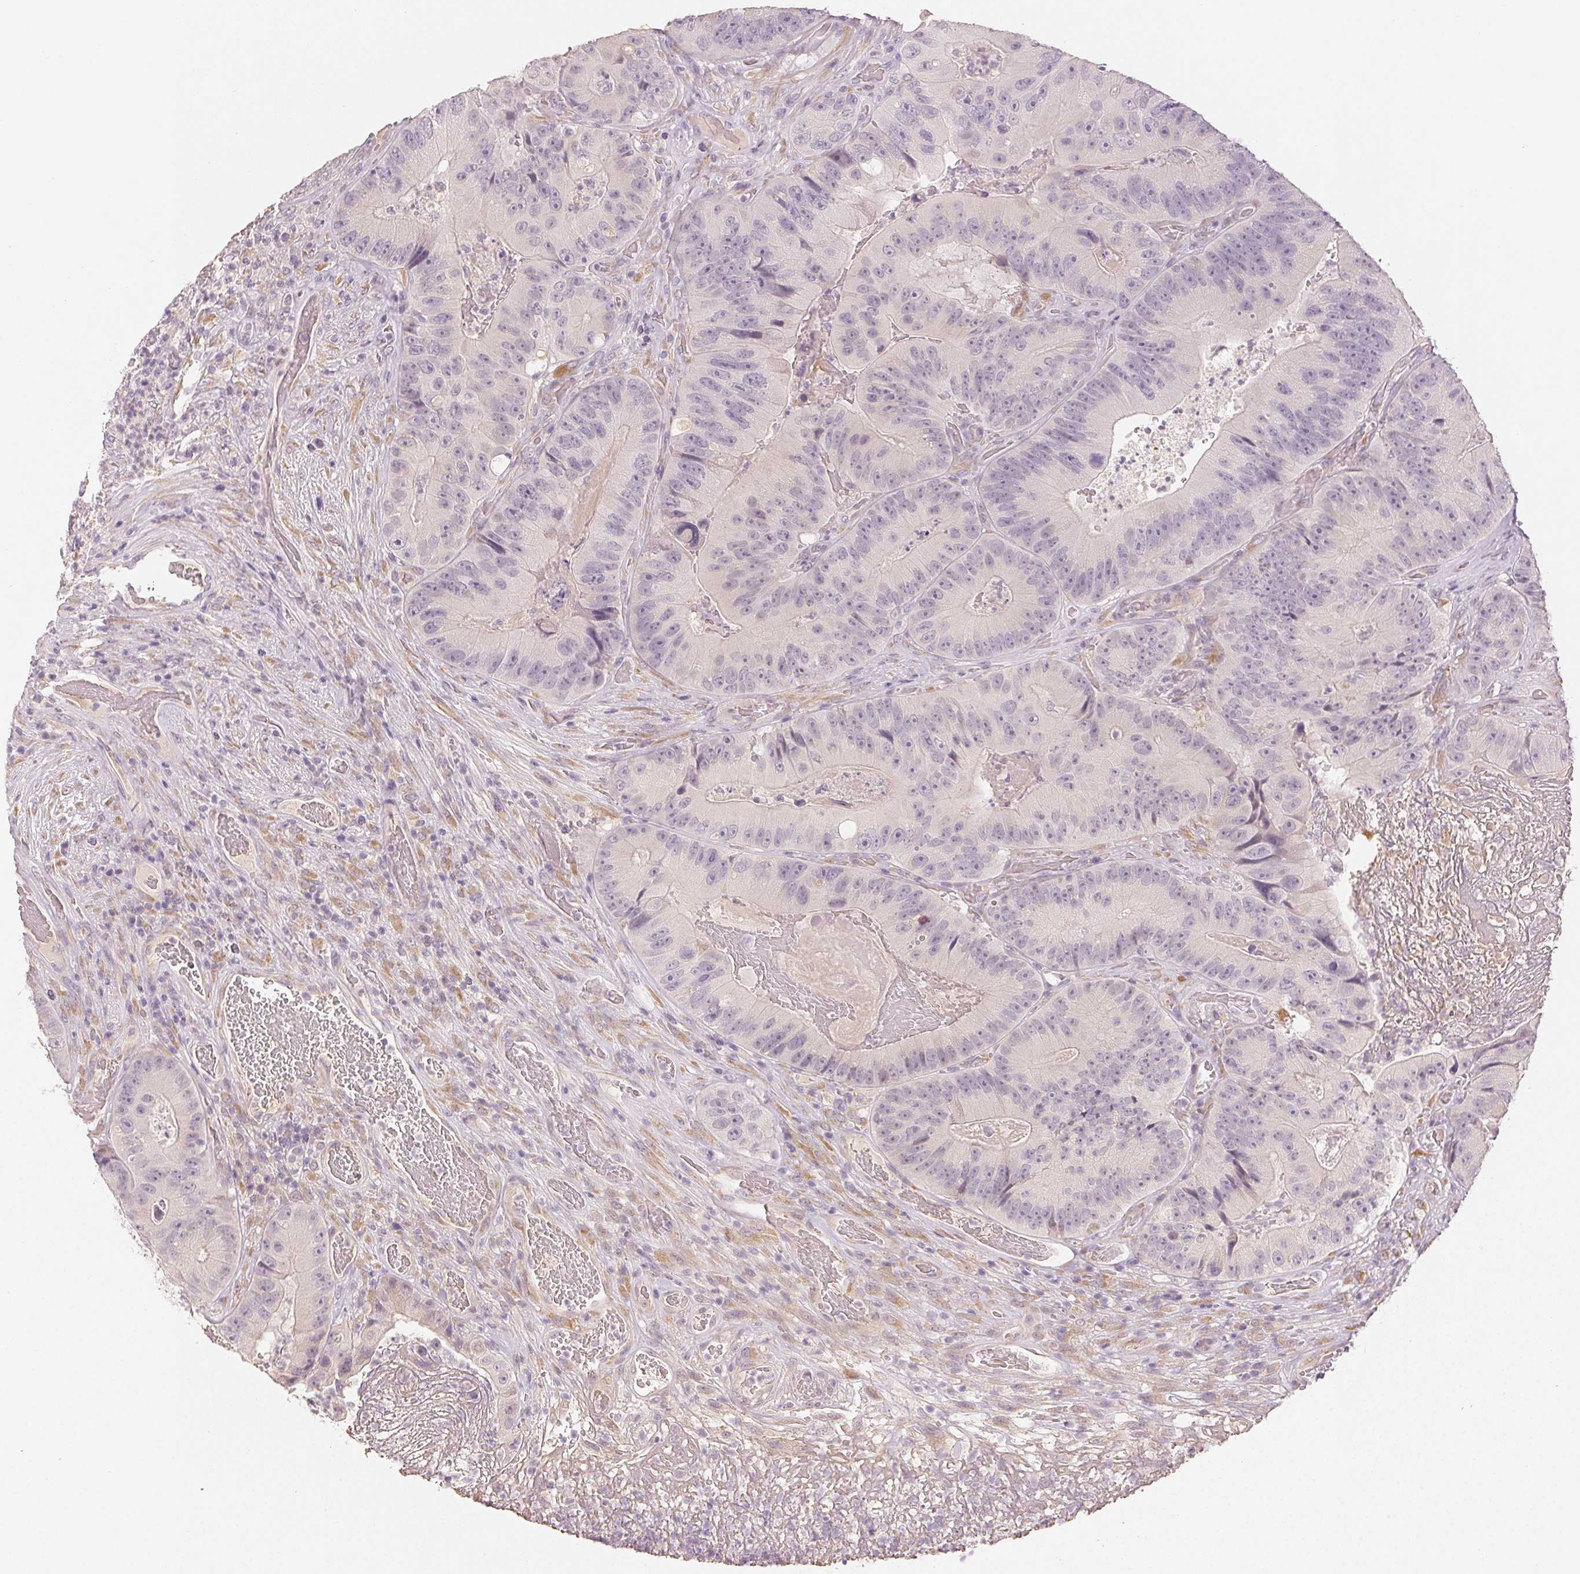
{"staining": {"intensity": "negative", "quantity": "none", "location": "none"}, "tissue": "colorectal cancer", "cell_type": "Tumor cells", "image_type": "cancer", "snomed": [{"axis": "morphology", "description": "Adenocarcinoma, NOS"}, {"axis": "topography", "description": "Colon"}], "caption": "Immunohistochemical staining of human colorectal adenocarcinoma displays no significant staining in tumor cells.", "gene": "MAP1LC3A", "patient": {"sex": "female", "age": 86}}